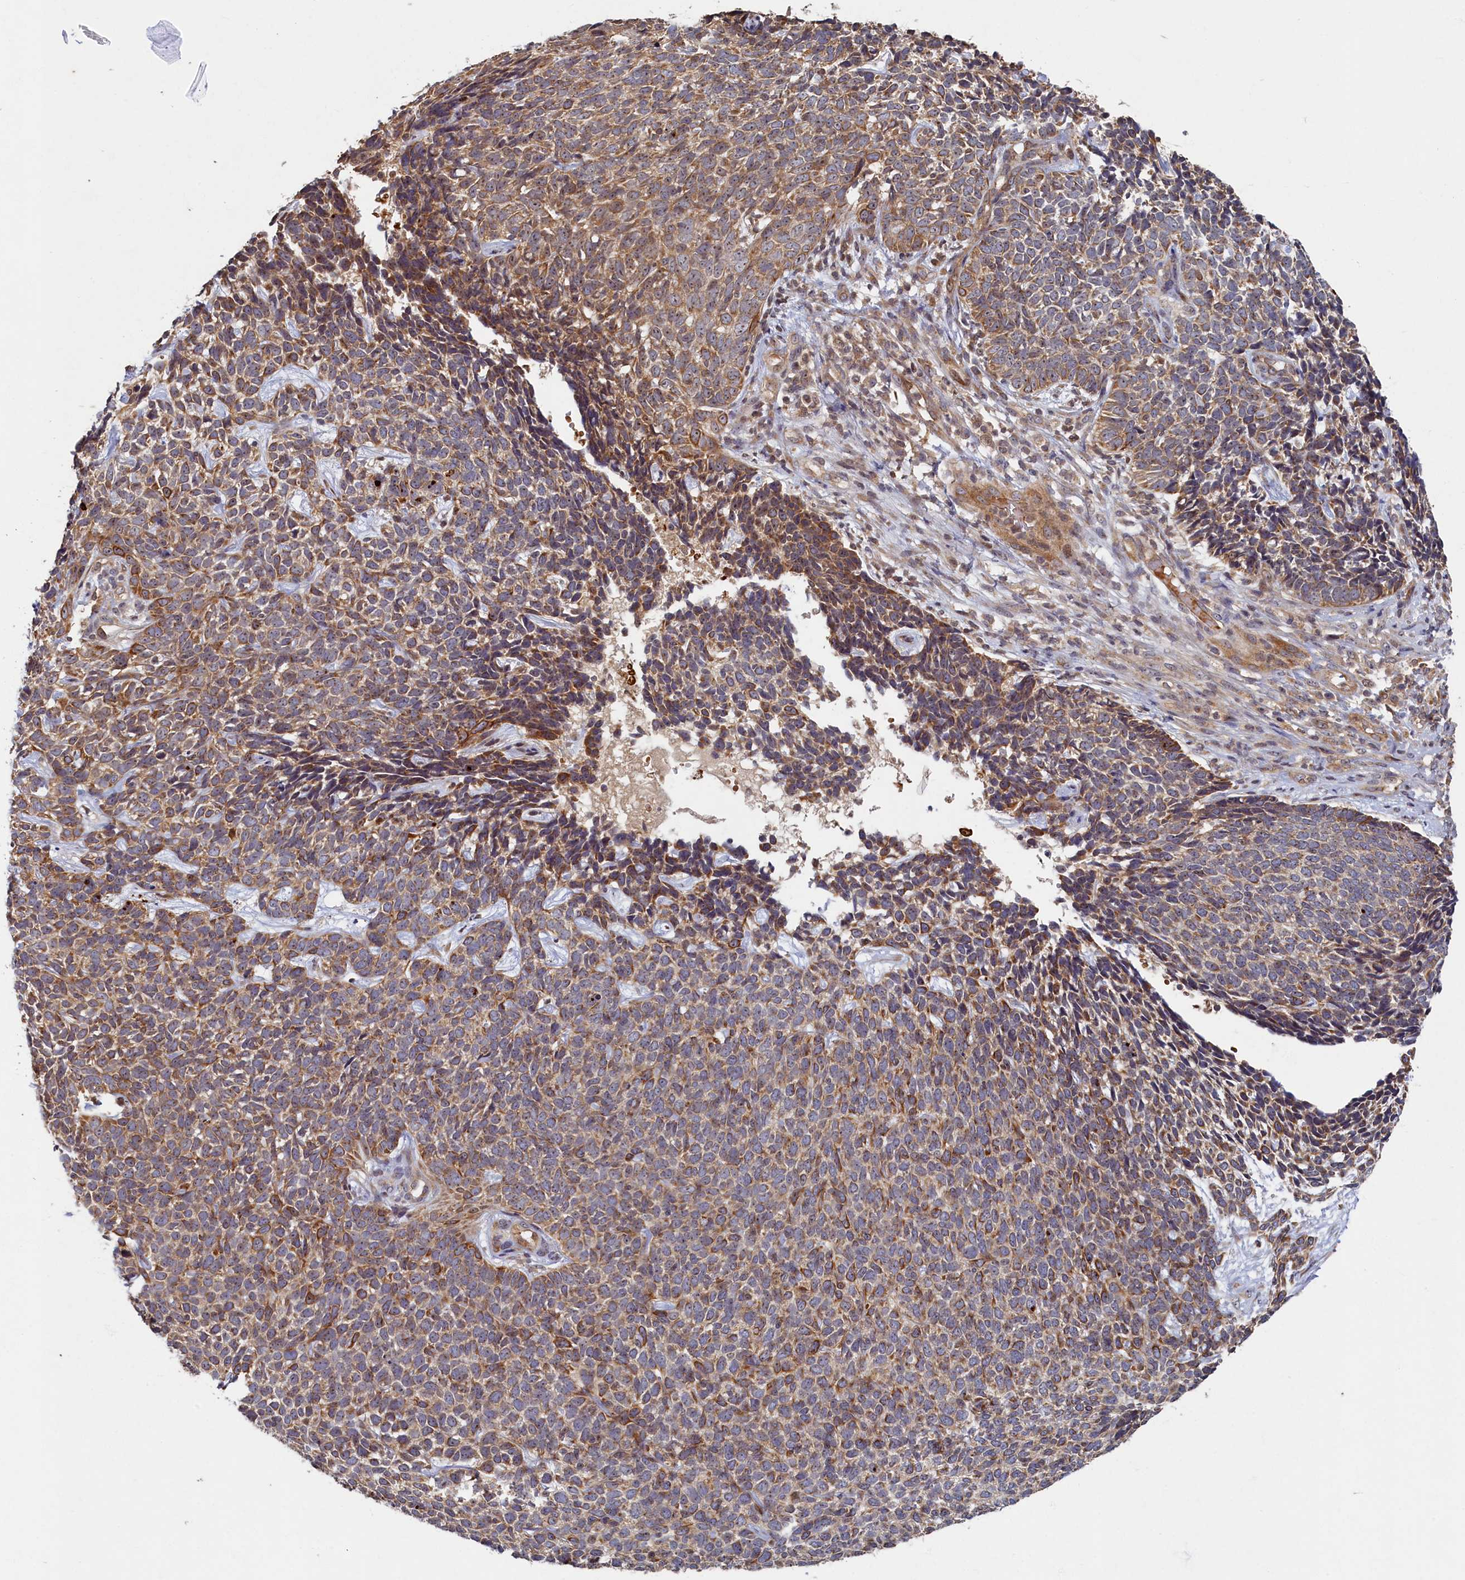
{"staining": {"intensity": "moderate", "quantity": ">75%", "location": "cytoplasmic/membranous"}, "tissue": "skin cancer", "cell_type": "Tumor cells", "image_type": "cancer", "snomed": [{"axis": "morphology", "description": "Basal cell carcinoma"}, {"axis": "topography", "description": "Skin"}], "caption": "Immunohistochemistry photomicrograph of neoplastic tissue: skin basal cell carcinoma stained using immunohistochemistry (IHC) shows medium levels of moderate protein expression localized specifically in the cytoplasmic/membranous of tumor cells, appearing as a cytoplasmic/membranous brown color.", "gene": "CEP20", "patient": {"sex": "female", "age": 84}}